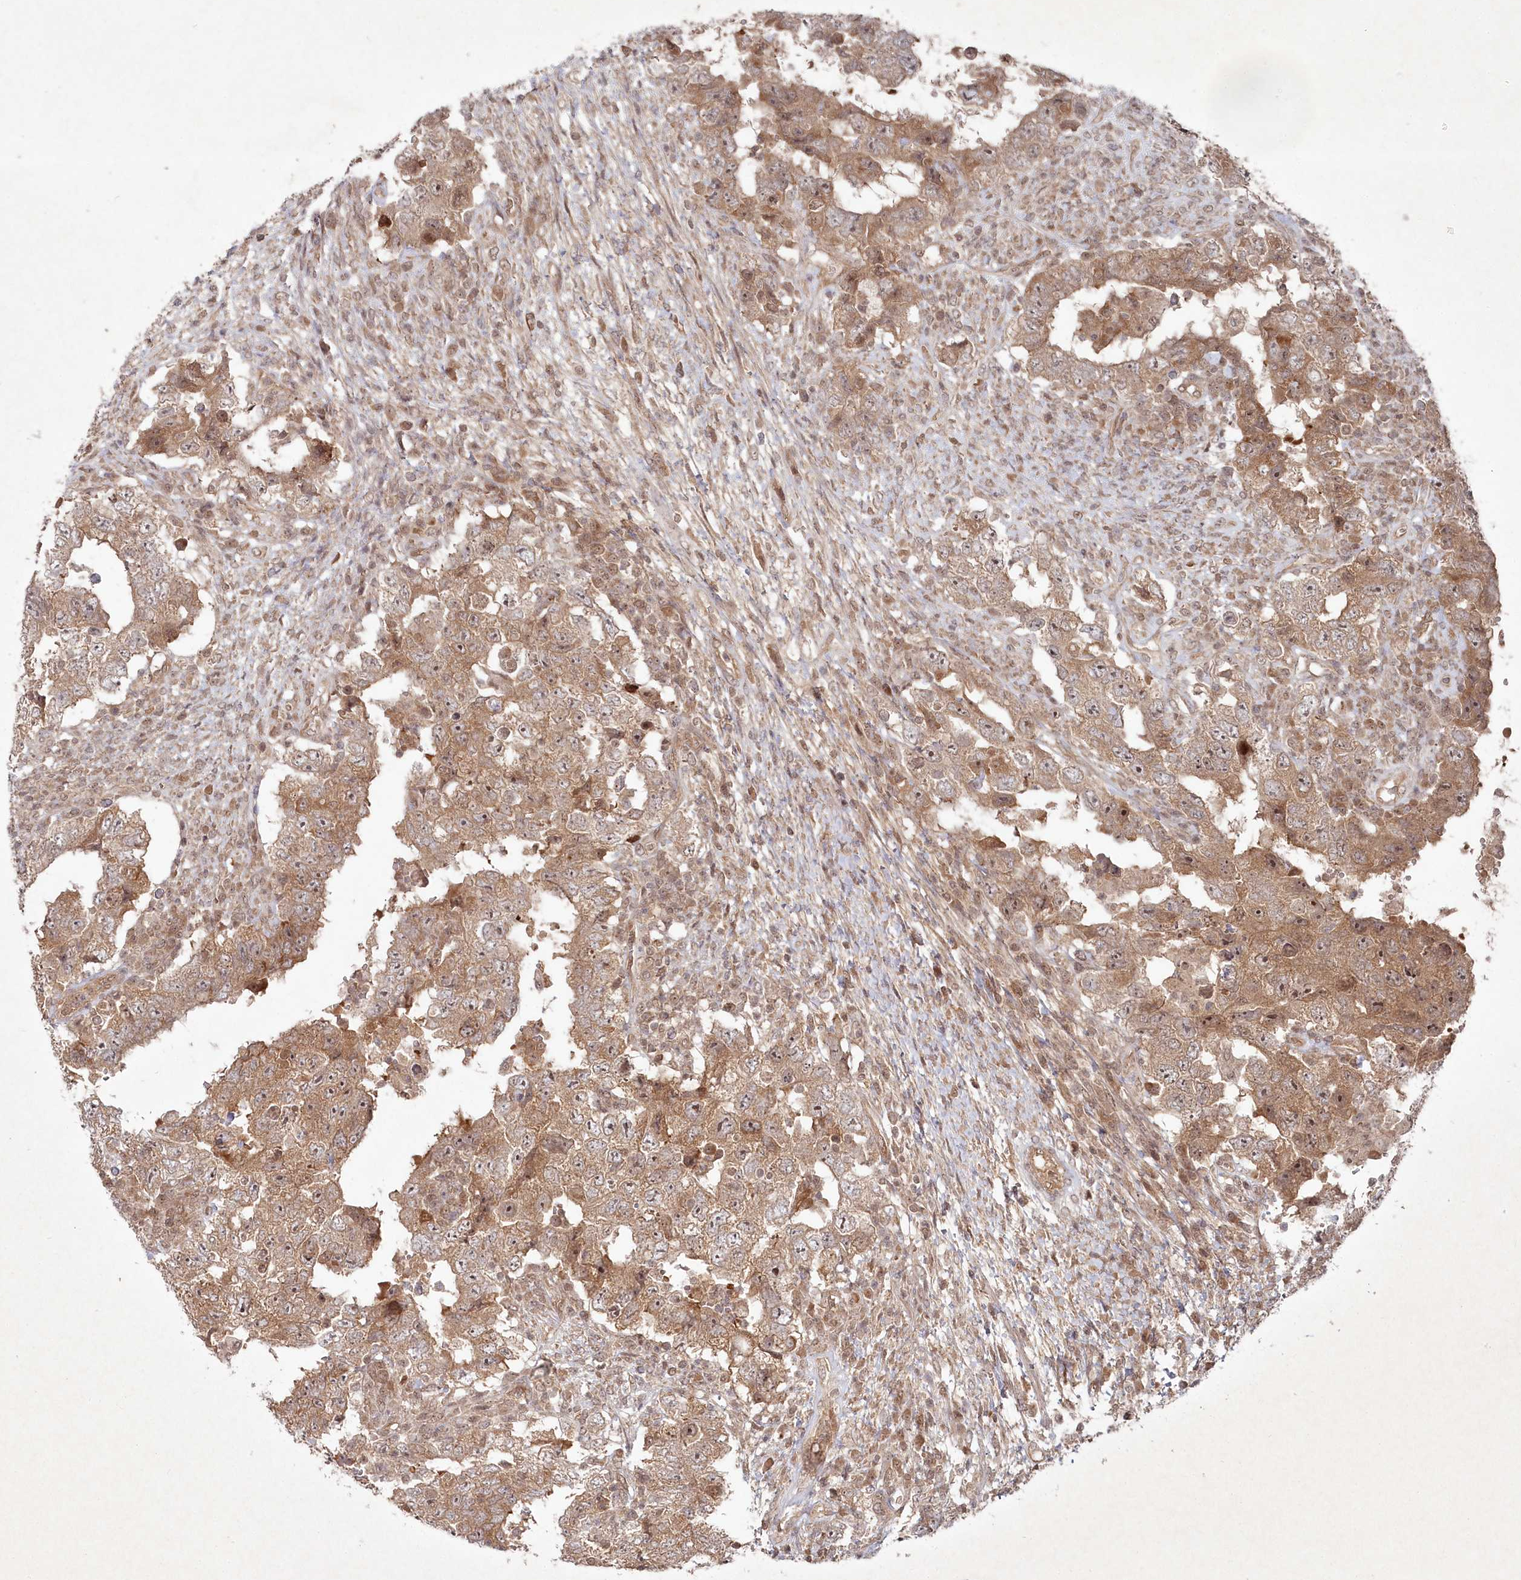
{"staining": {"intensity": "moderate", "quantity": ">75%", "location": "cytoplasmic/membranous"}, "tissue": "testis cancer", "cell_type": "Tumor cells", "image_type": "cancer", "snomed": [{"axis": "morphology", "description": "Carcinoma, Embryonal, NOS"}, {"axis": "topography", "description": "Testis"}], "caption": "Testis embryonal carcinoma stained with immunohistochemistry exhibits moderate cytoplasmic/membranous staining in about >75% of tumor cells.", "gene": "FBXL17", "patient": {"sex": "male", "age": 26}}